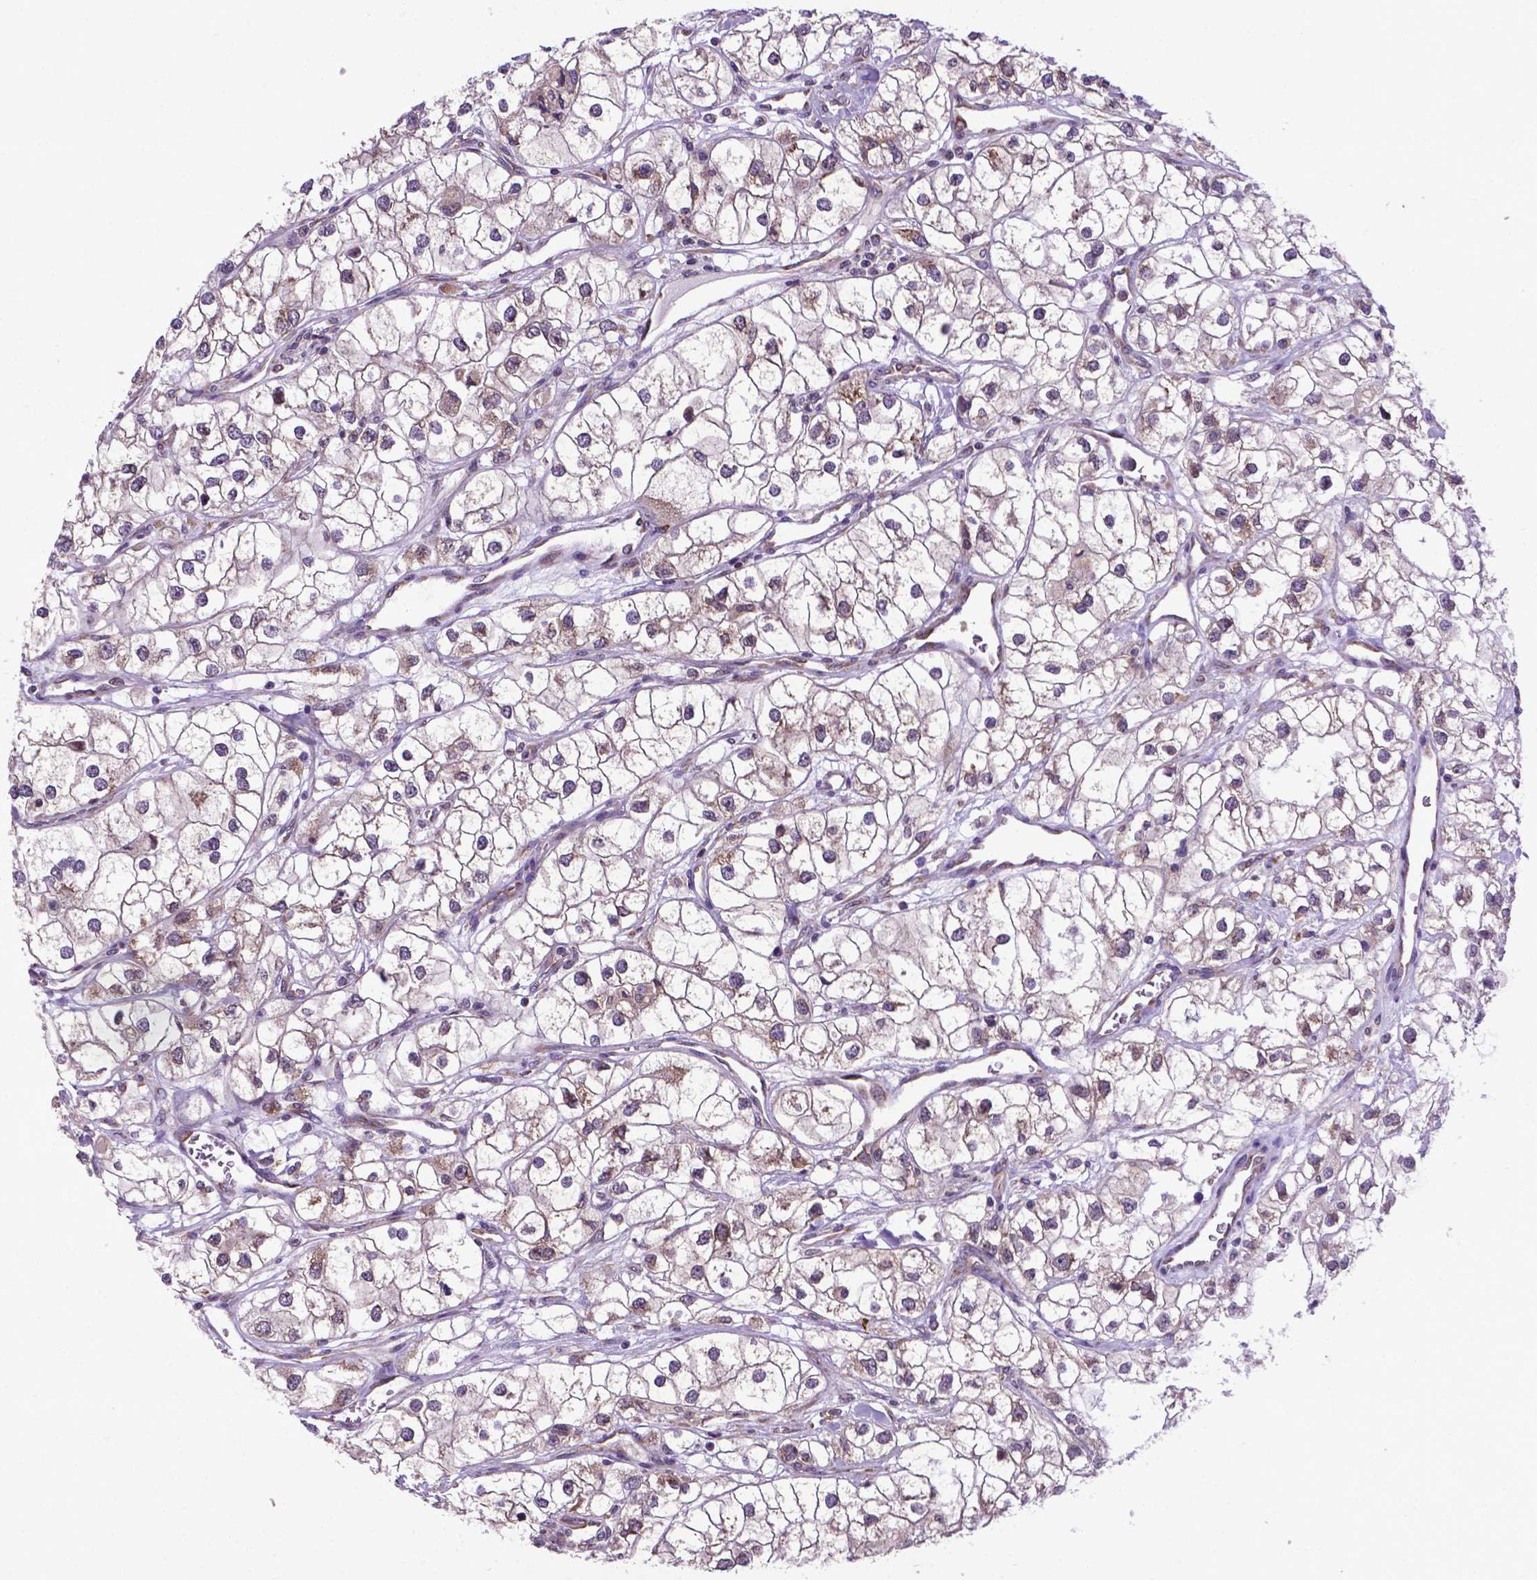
{"staining": {"intensity": "moderate", "quantity": "<25%", "location": "cytoplasmic/membranous"}, "tissue": "renal cancer", "cell_type": "Tumor cells", "image_type": "cancer", "snomed": [{"axis": "morphology", "description": "Adenocarcinoma, NOS"}, {"axis": "topography", "description": "Kidney"}], "caption": "Immunohistochemical staining of renal cancer (adenocarcinoma) demonstrates low levels of moderate cytoplasmic/membranous staining in approximately <25% of tumor cells. (Brightfield microscopy of DAB IHC at high magnification).", "gene": "WDR83OS", "patient": {"sex": "male", "age": 59}}